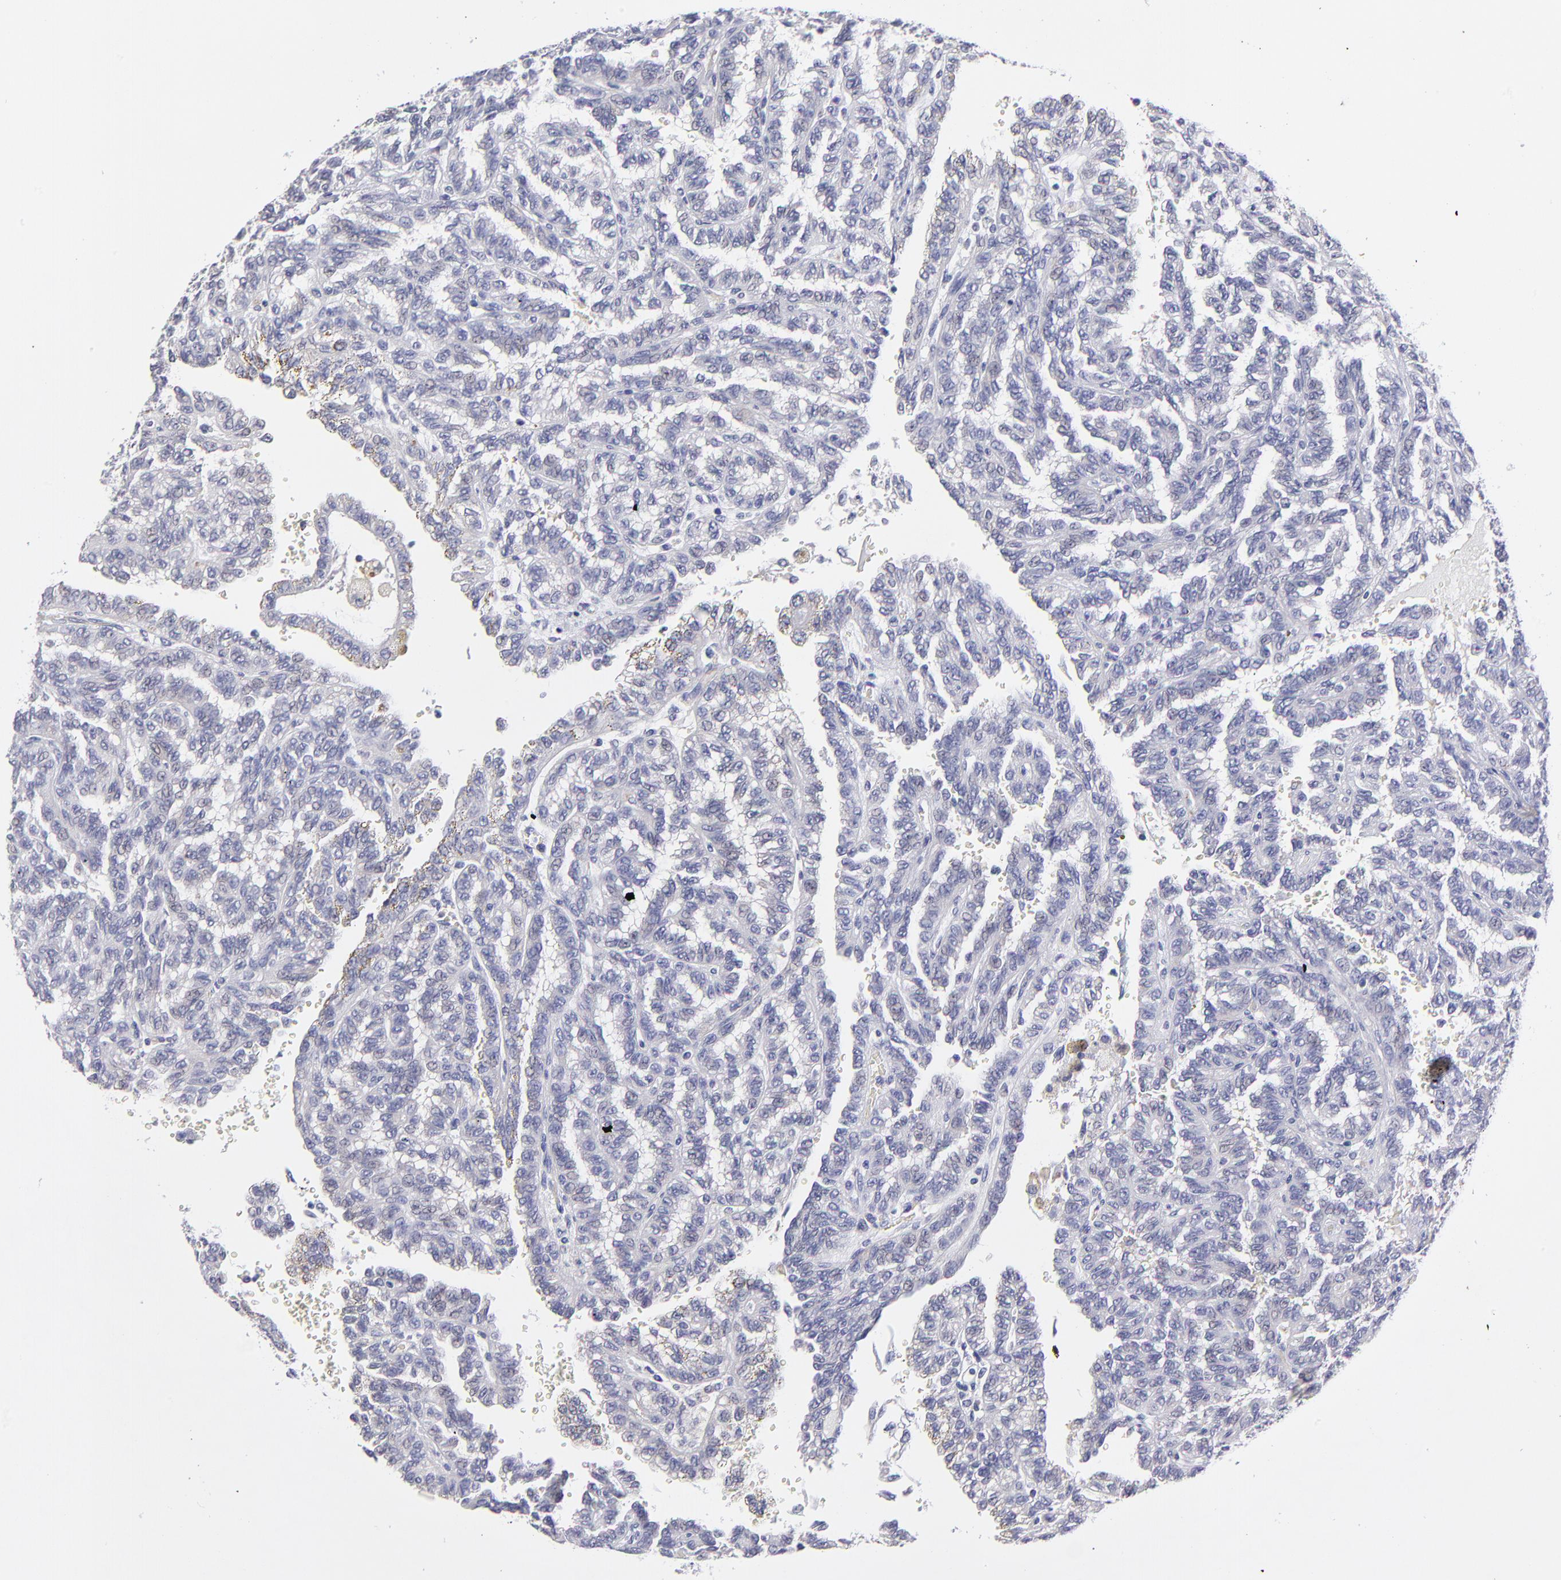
{"staining": {"intensity": "negative", "quantity": "none", "location": "none"}, "tissue": "renal cancer", "cell_type": "Tumor cells", "image_type": "cancer", "snomed": [{"axis": "morphology", "description": "Inflammation, NOS"}, {"axis": "morphology", "description": "Adenocarcinoma, NOS"}, {"axis": "topography", "description": "Kidney"}], "caption": "DAB immunohistochemical staining of adenocarcinoma (renal) reveals no significant staining in tumor cells. Brightfield microscopy of immunohistochemistry stained with DAB (3,3'-diaminobenzidine) (brown) and hematoxylin (blue), captured at high magnification.", "gene": "BTG2", "patient": {"sex": "male", "age": 68}}